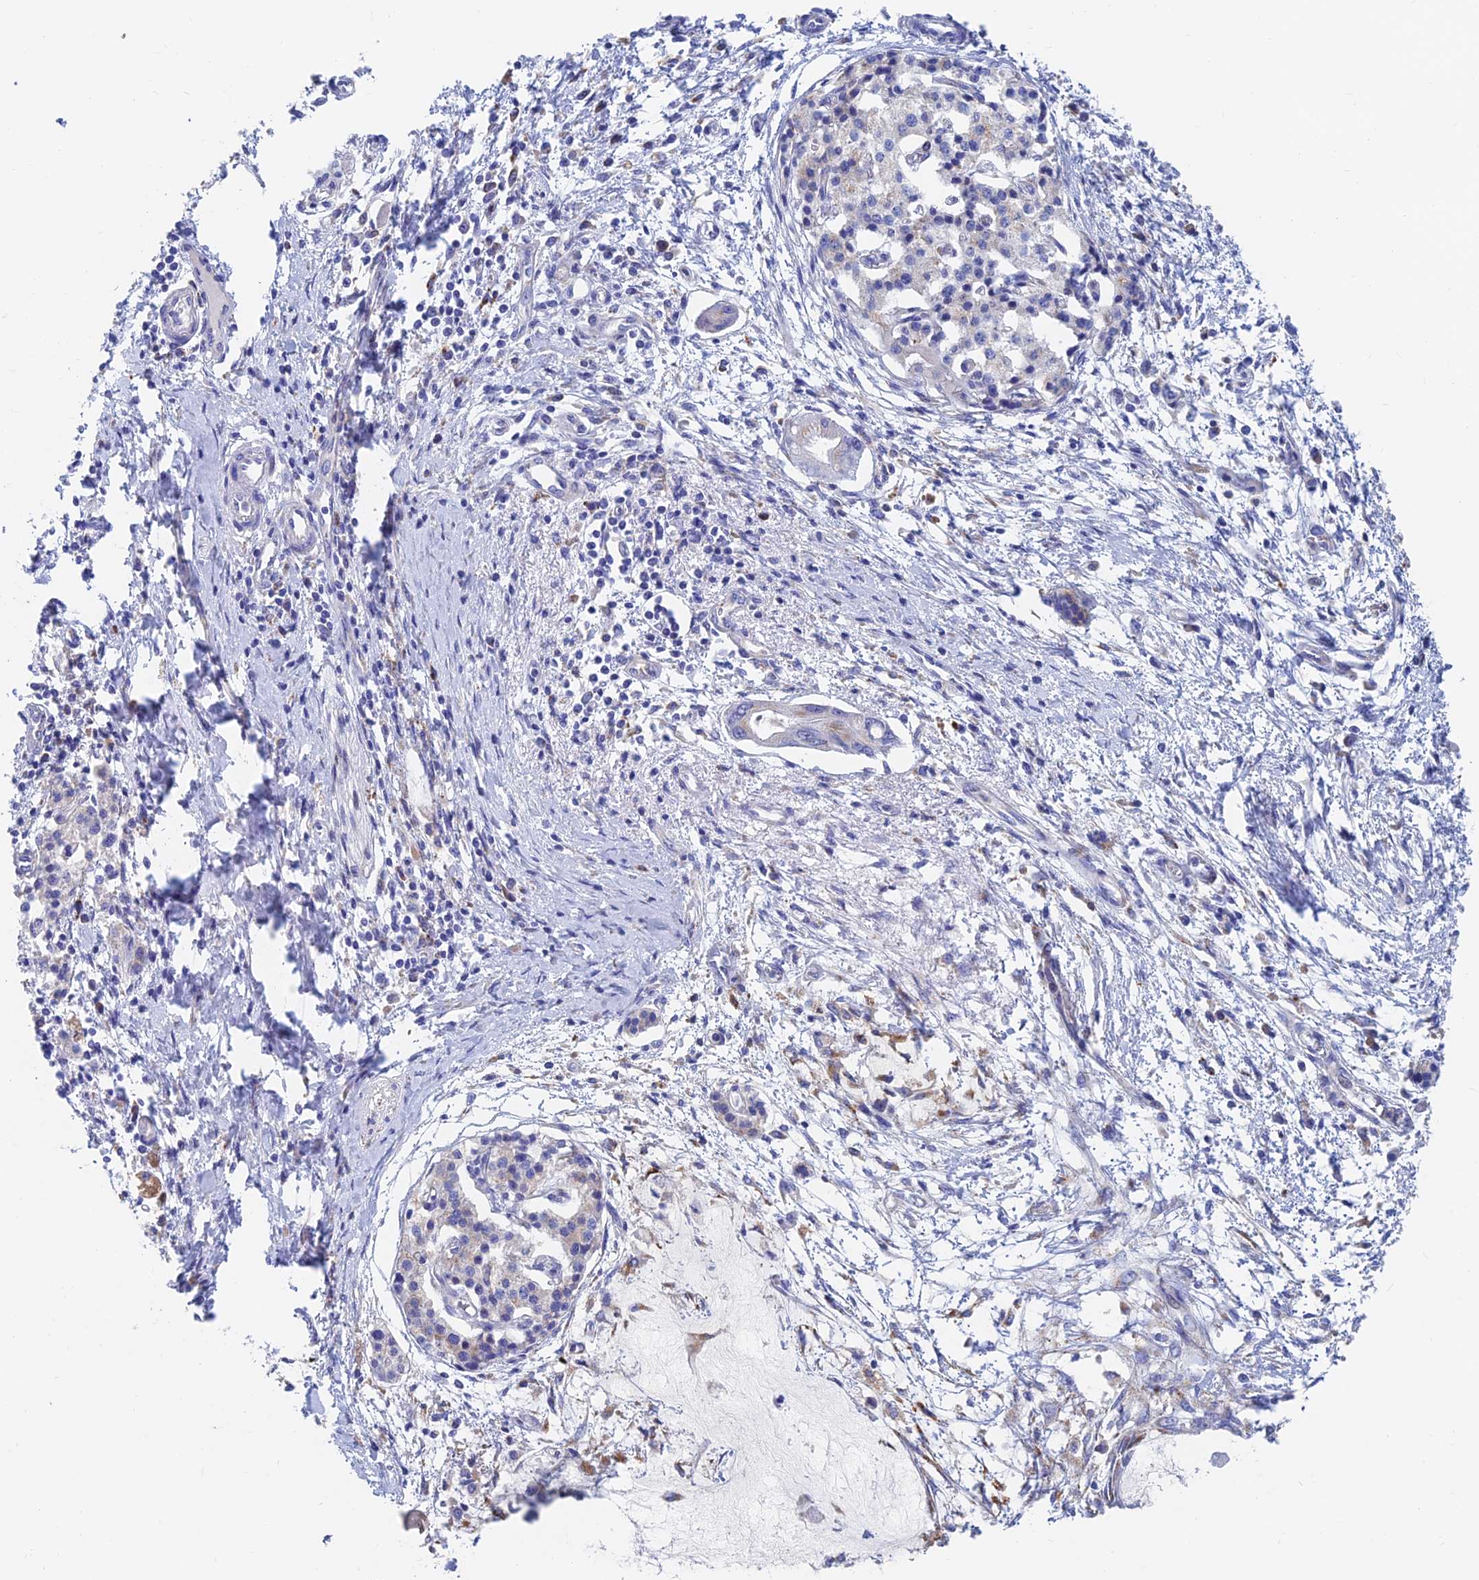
{"staining": {"intensity": "negative", "quantity": "none", "location": "none"}, "tissue": "pancreatic cancer", "cell_type": "Tumor cells", "image_type": "cancer", "snomed": [{"axis": "morphology", "description": "Adenocarcinoma, NOS"}, {"axis": "topography", "description": "Pancreas"}], "caption": "The image displays no significant expression in tumor cells of pancreatic cancer.", "gene": "SPNS1", "patient": {"sex": "male", "age": 48}}